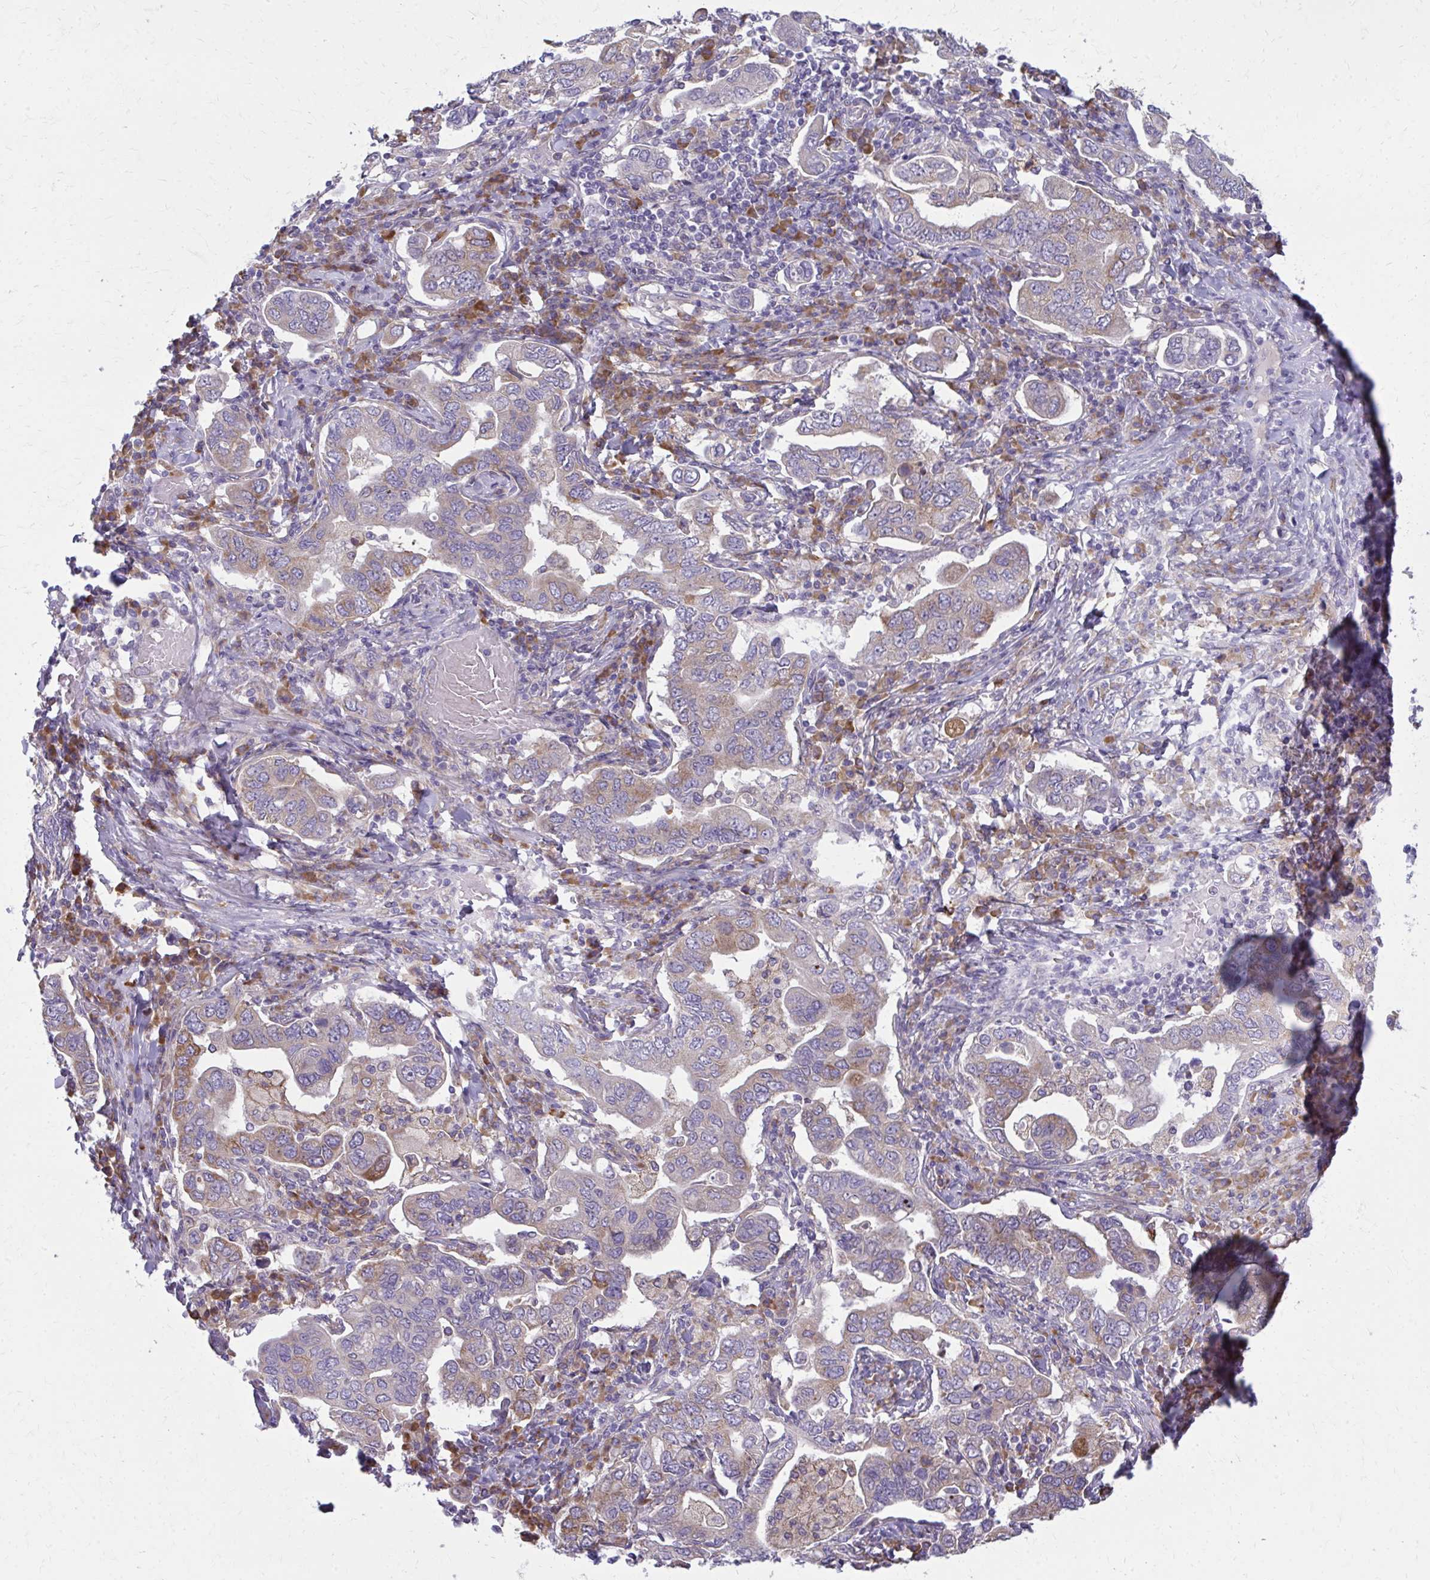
{"staining": {"intensity": "moderate", "quantity": "<25%", "location": "cytoplasmic/membranous"}, "tissue": "stomach cancer", "cell_type": "Tumor cells", "image_type": "cancer", "snomed": [{"axis": "morphology", "description": "Adenocarcinoma, NOS"}, {"axis": "topography", "description": "Stomach, upper"}, {"axis": "topography", "description": "Stomach"}], "caption": "A low amount of moderate cytoplasmic/membranous positivity is appreciated in approximately <25% of tumor cells in stomach cancer (adenocarcinoma) tissue.", "gene": "CEMP1", "patient": {"sex": "male", "age": 62}}